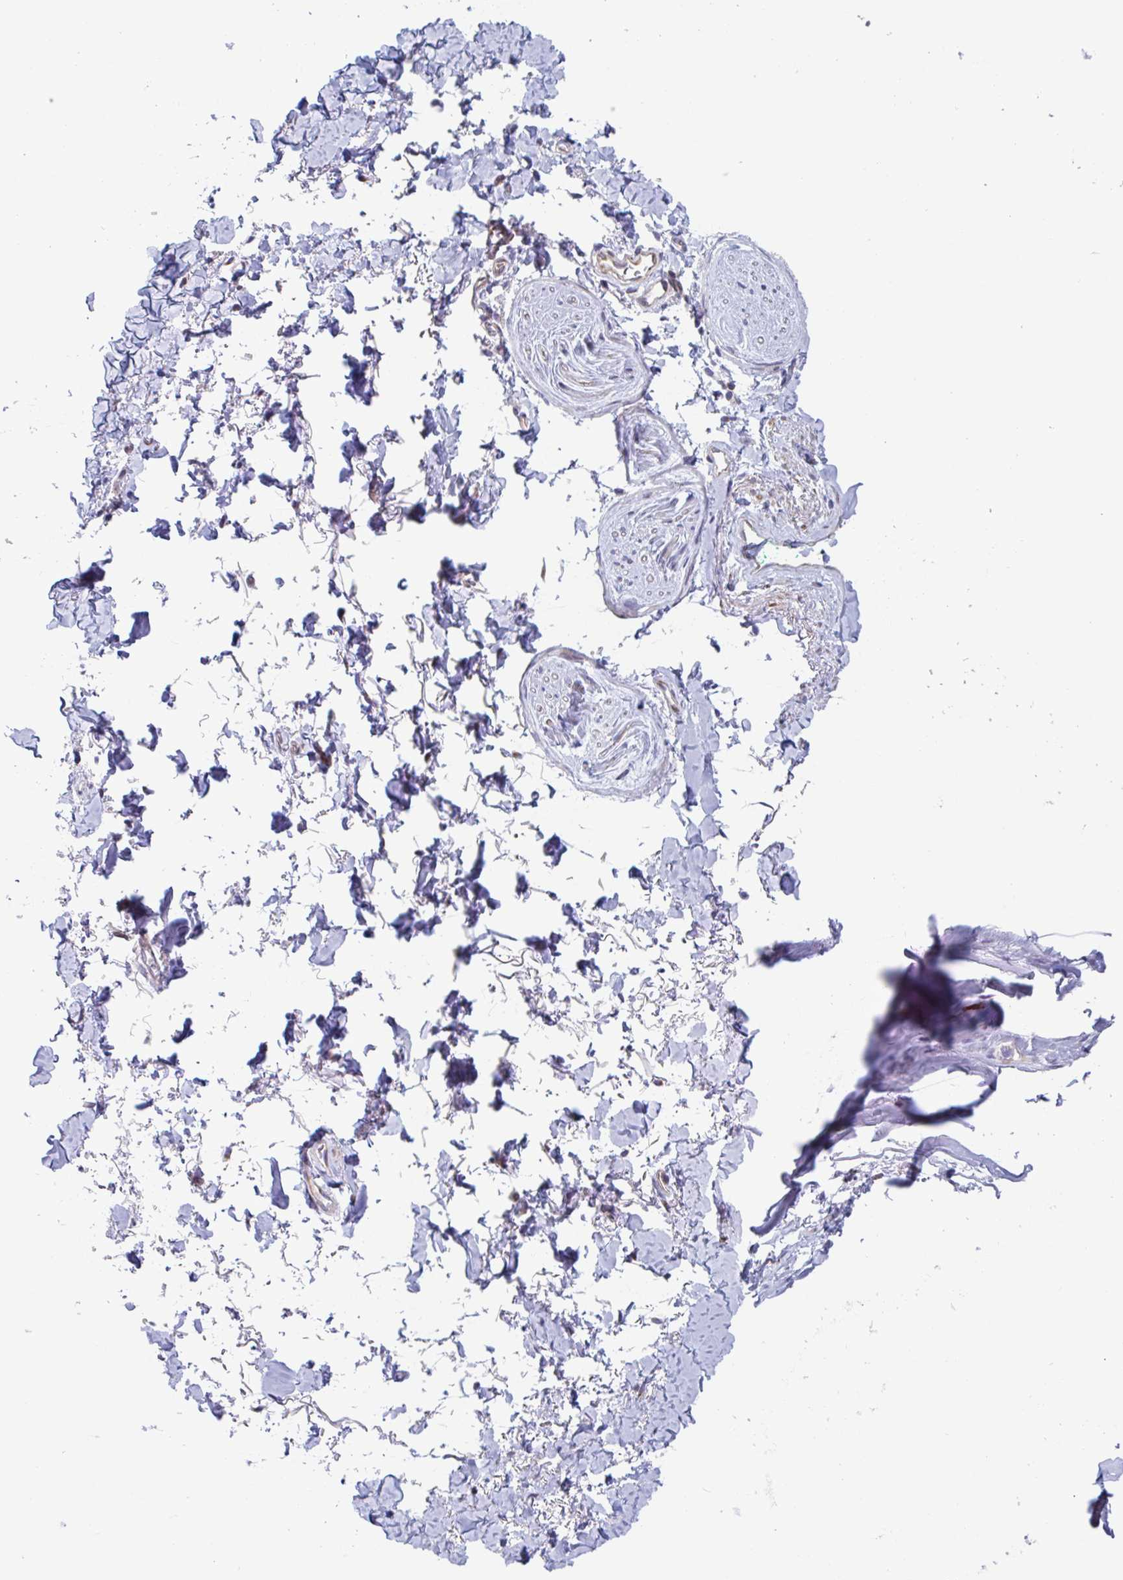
{"staining": {"intensity": "negative", "quantity": "none", "location": "none"}, "tissue": "adipose tissue", "cell_type": "Adipocytes", "image_type": "normal", "snomed": [{"axis": "morphology", "description": "Normal tissue, NOS"}, {"axis": "topography", "description": "Vulva"}, {"axis": "topography", "description": "Peripheral nerve tissue"}], "caption": "Image shows no significant protein positivity in adipocytes of unremarkable adipose tissue. (DAB immunohistochemistry with hematoxylin counter stain).", "gene": "DUXA", "patient": {"sex": "female", "age": 66}}